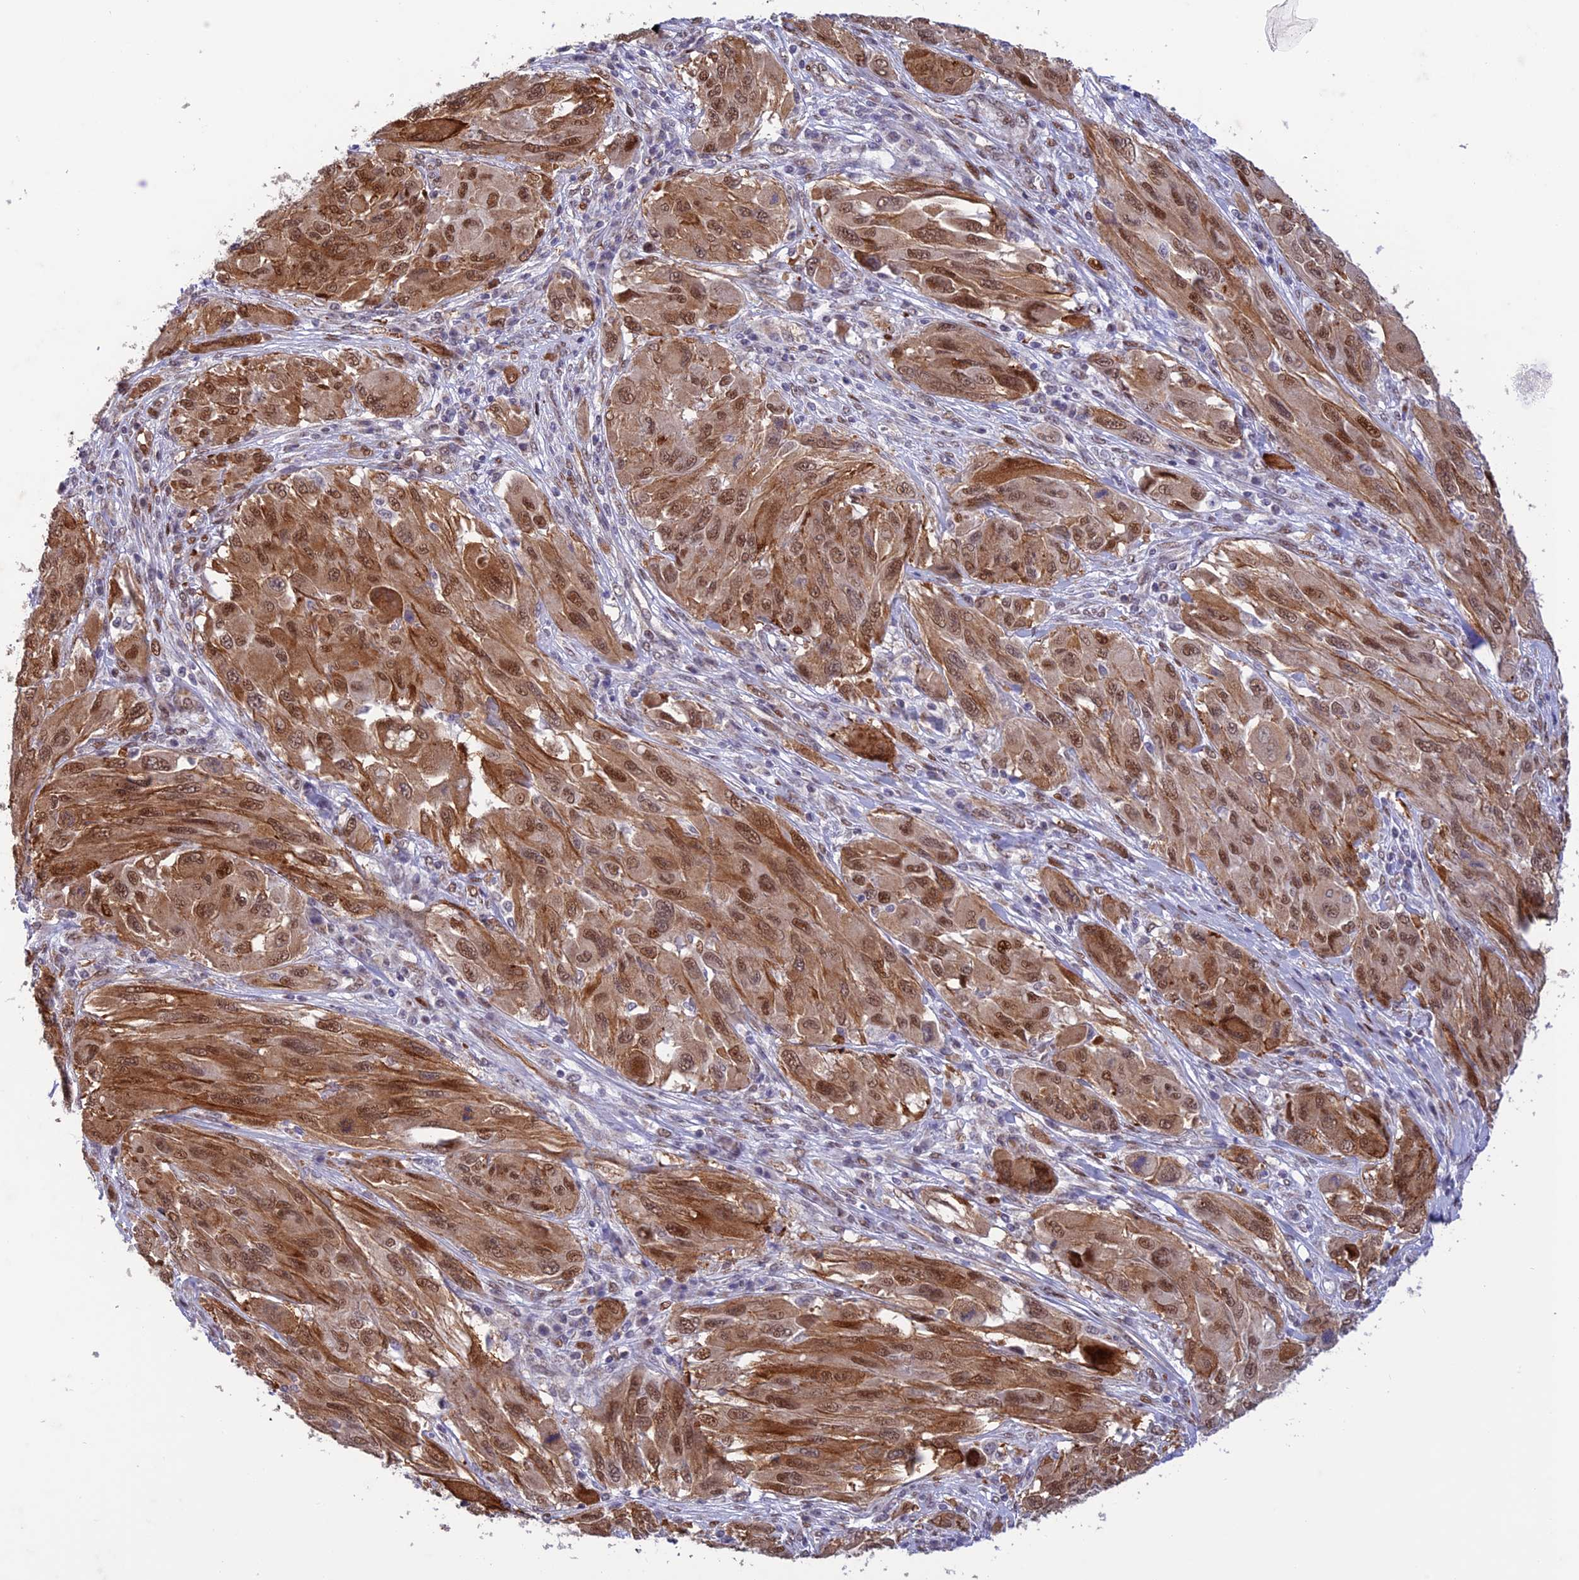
{"staining": {"intensity": "moderate", "quantity": ">75%", "location": "cytoplasmic/membranous,nuclear"}, "tissue": "melanoma", "cell_type": "Tumor cells", "image_type": "cancer", "snomed": [{"axis": "morphology", "description": "Malignant melanoma, NOS"}, {"axis": "topography", "description": "Skin"}], "caption": "Immunohistochemistry micrograph of melanoma stained for a protein (brown), which demonstrates medium levels of moderate cytoplasmic/membranous and nuclear expression in about >75% of tumor cells.", "gene": "WDR55", "patient": {"sex": "female", "age": 91}}